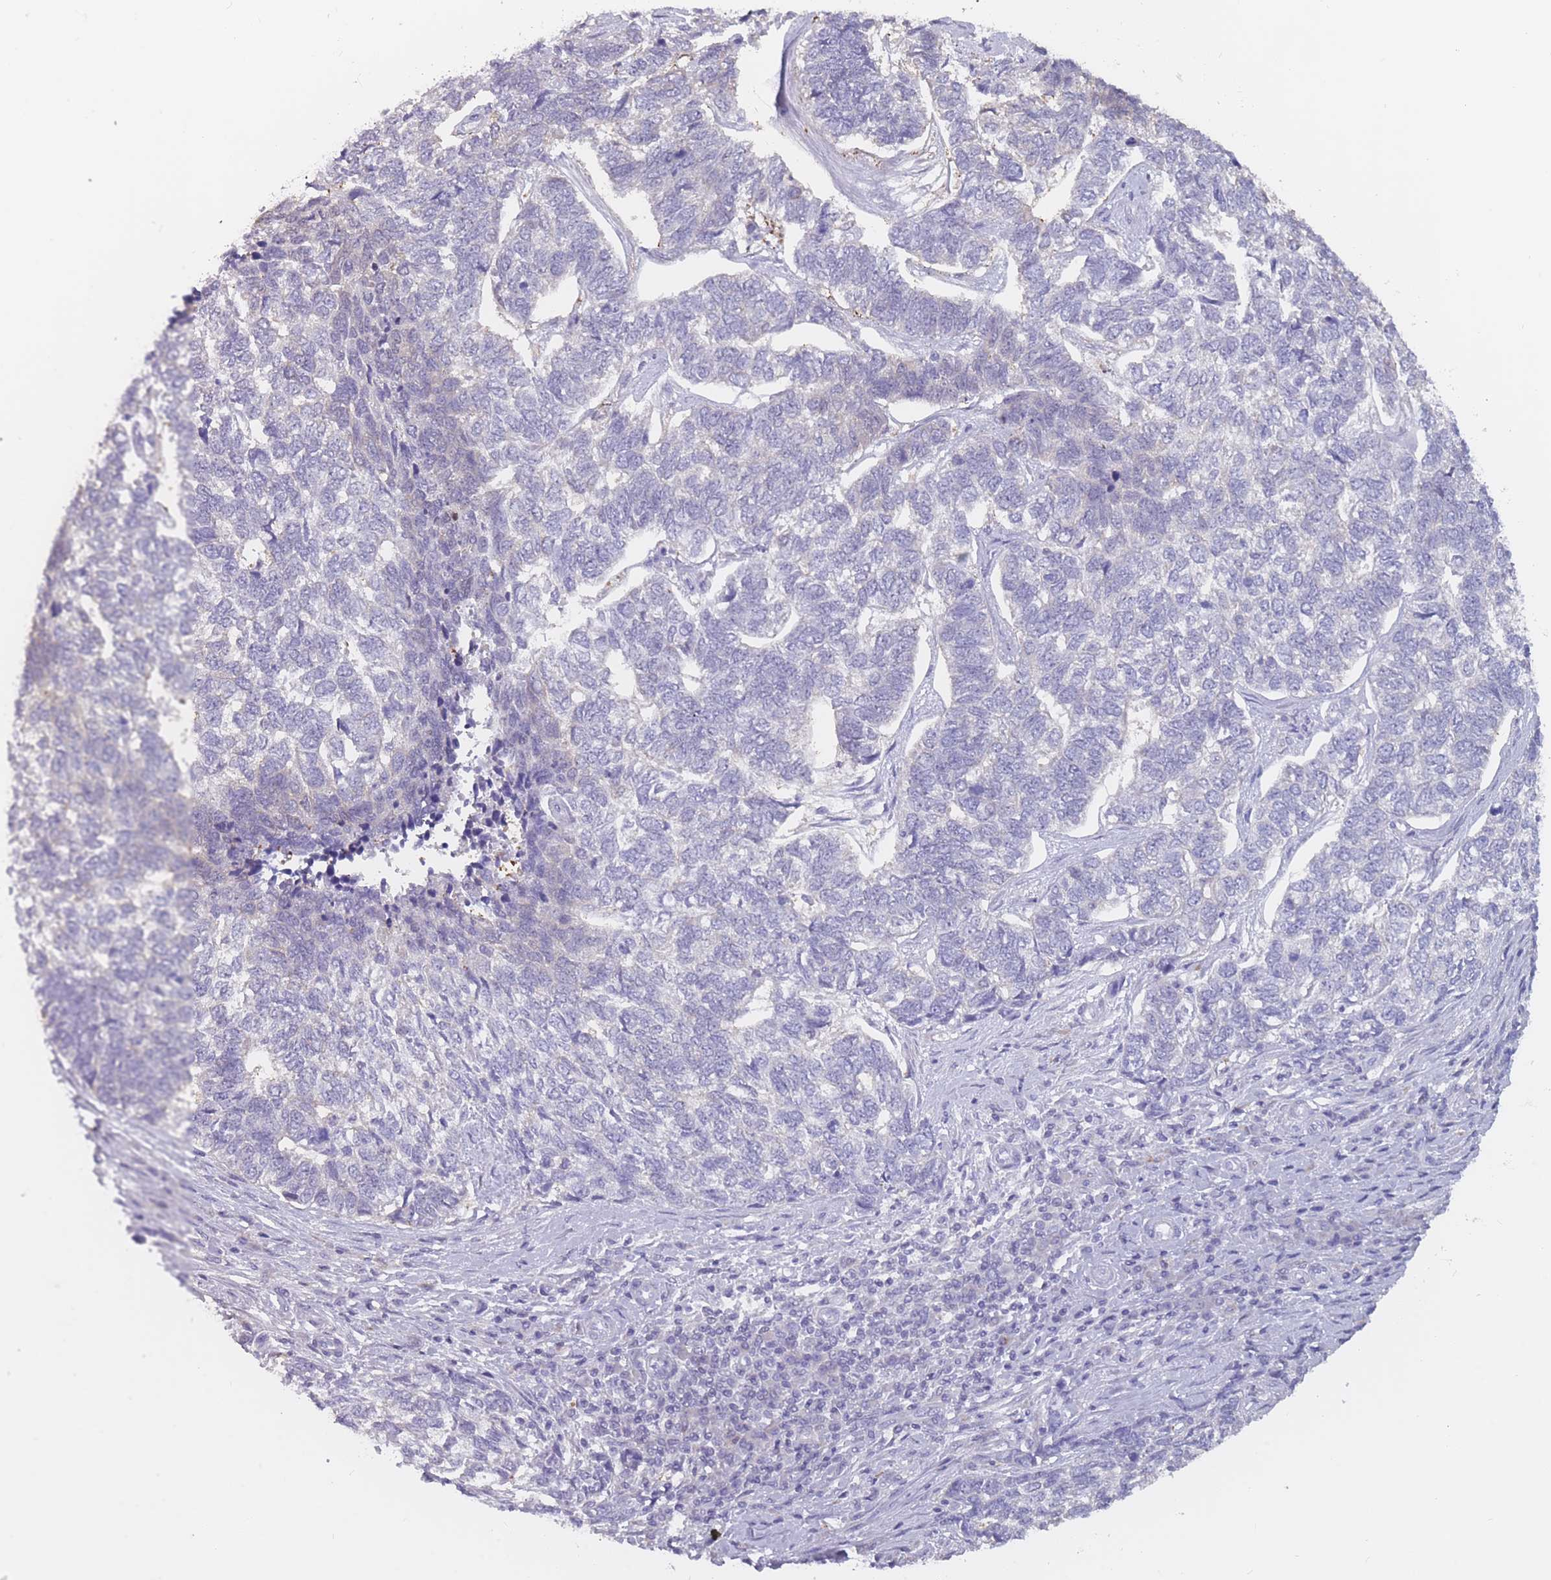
{"staining": {"intensity": "negative", "quantity": "none", "location": "none"}, "tissue": "skin cancer", "cell_type": "Tumor cells", "image_type": "cancer", "snomed": [{"axis": "morphology", "description": "Basal cell carcinoma"}, {"axis": "topography", "description": "Skin"}], "caption": "Tumor cells show no significant expression in skin cancer (basal cell carcinoma).", "gene": "CYP51A1", "patient": {"sex": "female", "age": 65}}